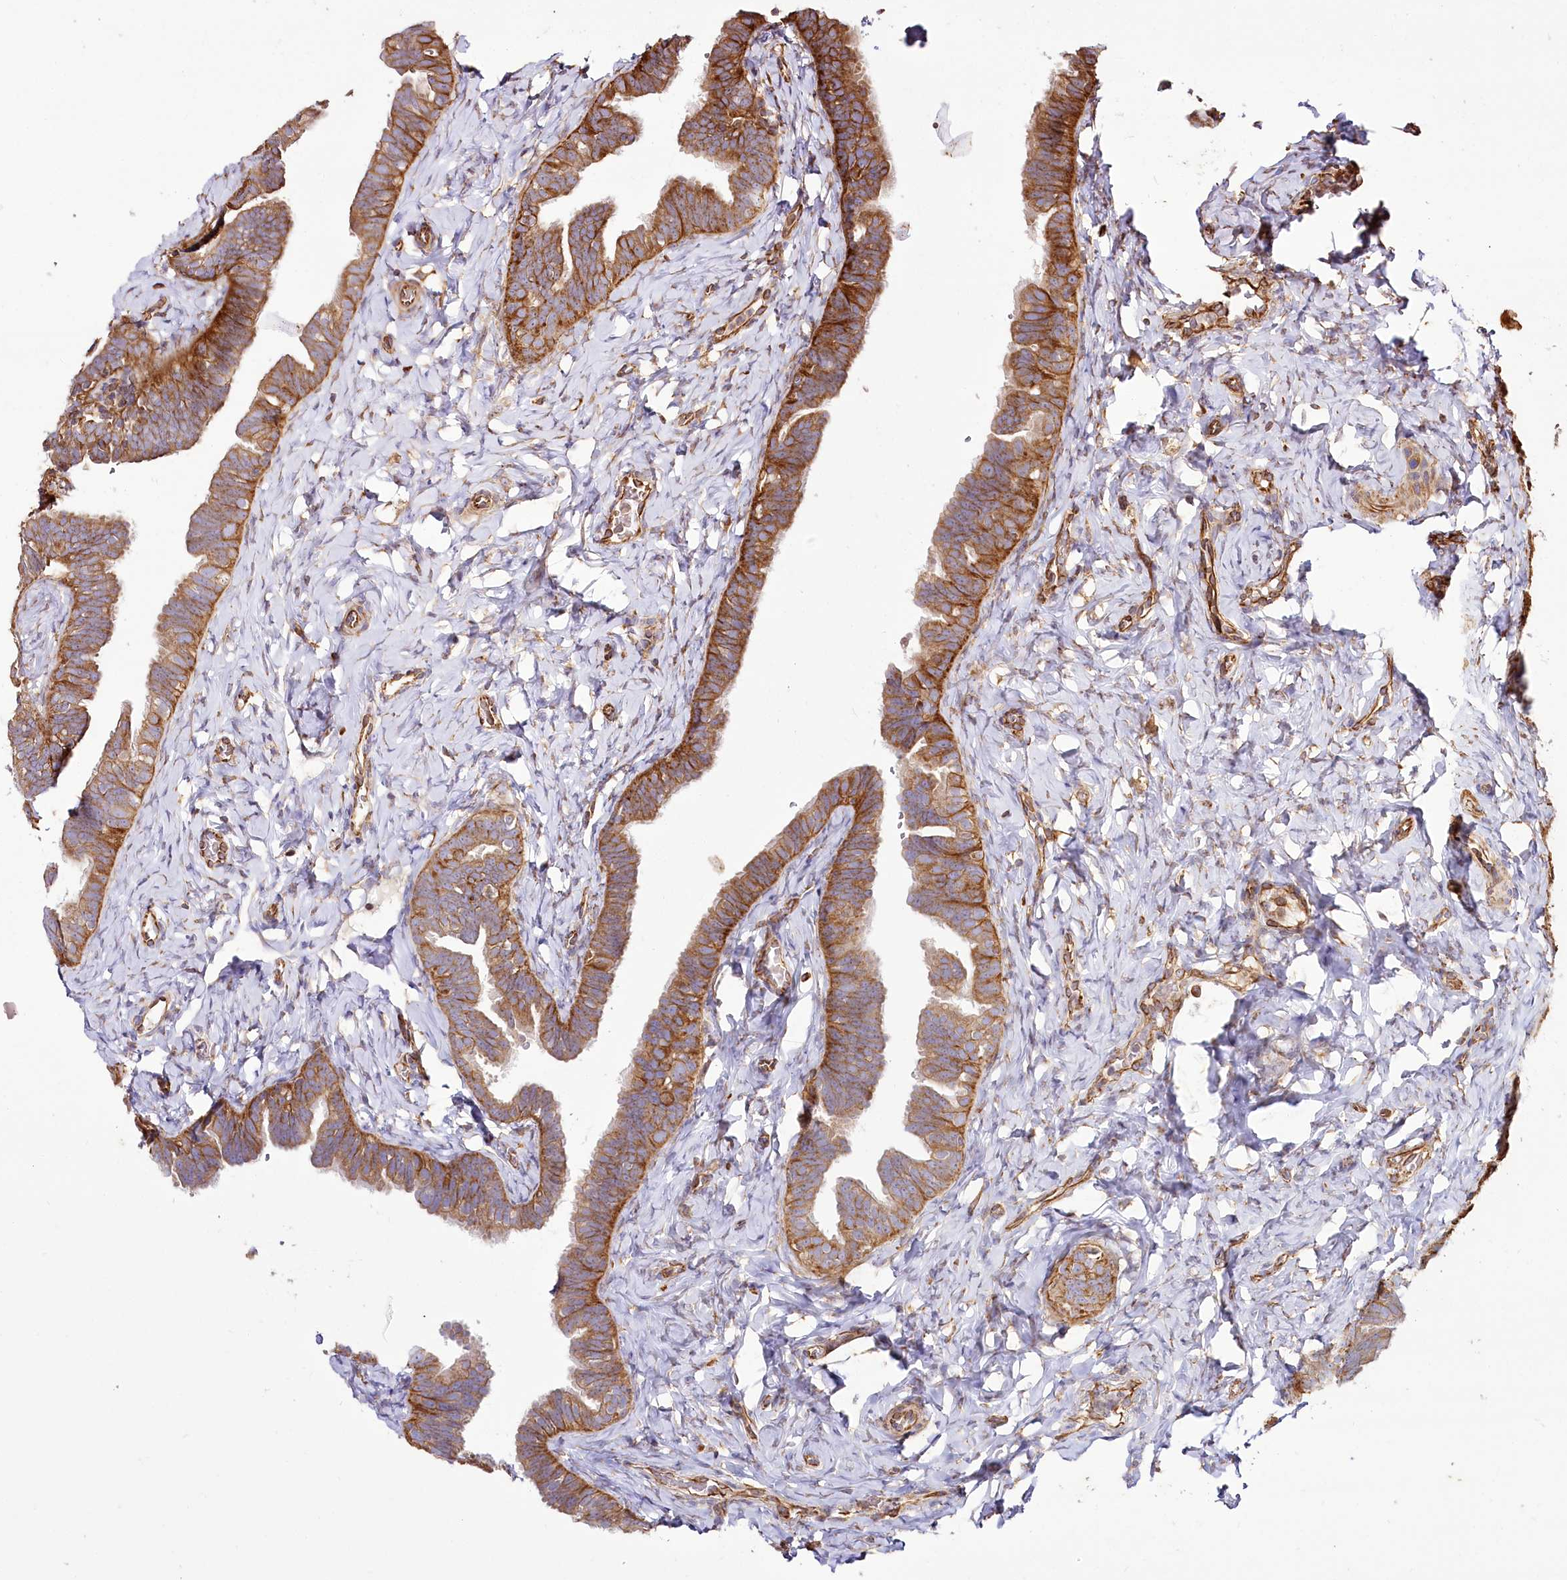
{"staining": {"intensity": "moderate", "quantity": ">75%", "location": "cytoplasmic/membranous"}, "tissue": "fallopian tube", "cell_type": "Glandular cells", "image_type": "normal", "snomed": [{"axis": "morphology", "description": "Normal tissue, NOS"}, {"axis": "topography", "description": "Fallopian tube"}], "caption": "Brown immunohistochemical staining in unremarkable fallopian tube shows moderate cytoplasmic/membranous expression in about >75% of glandular cells.", "gene": "THUMPD3", "patient": {"sex": "female", "age": 39}}